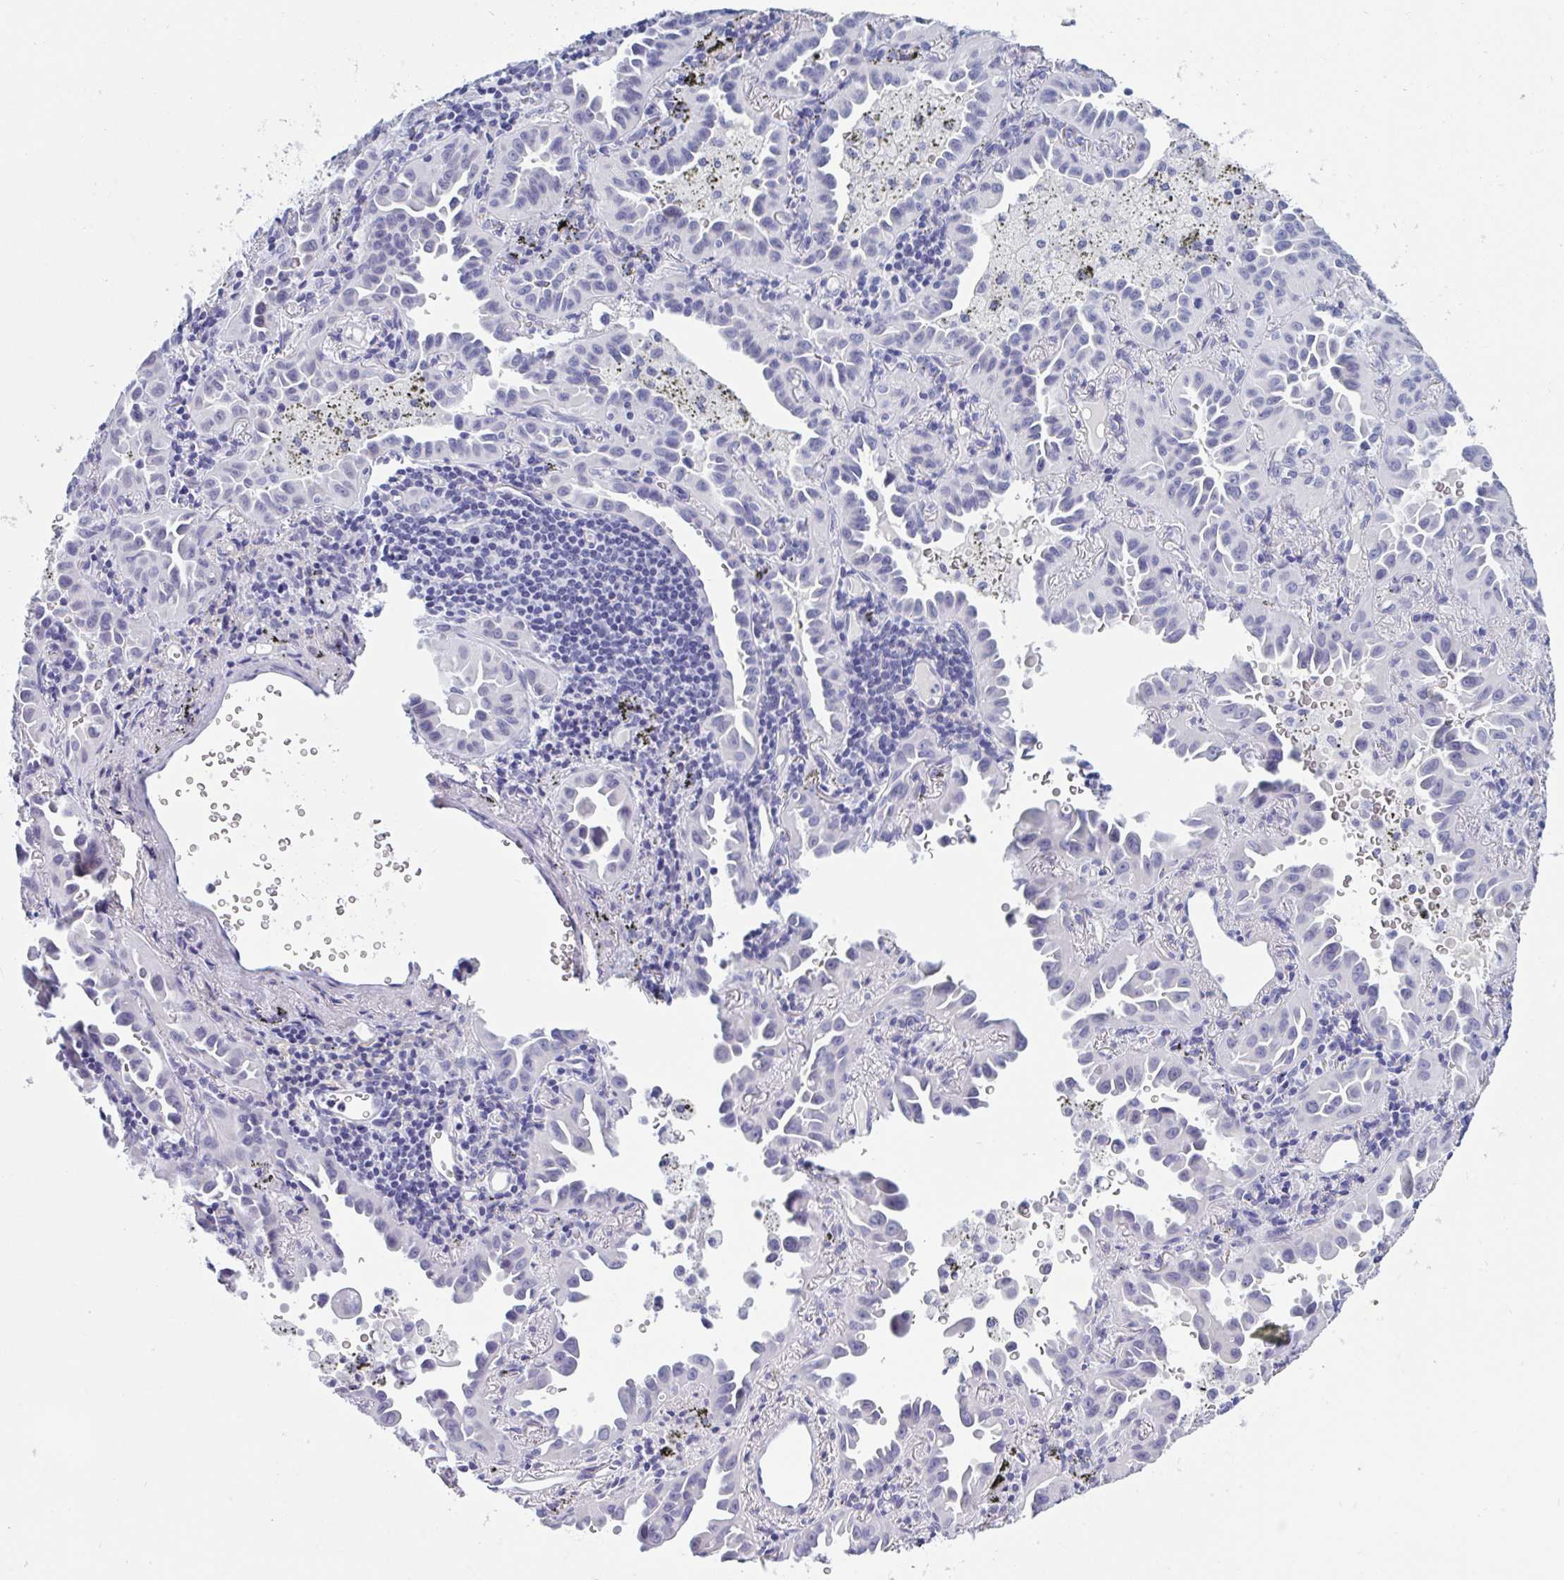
{"staining": {"intensity": "negative", "quantity": "none", "location": "none"}, "tissue": "lung cancer", "cell_type": "Tumor cells", "image_type": "cancer", "snomed": [{"axis": "morphology", "description": "Adenocarcinoma, NOS"}, {"axis": "topography", "description": "Lung"}], "caption": "Protein analysis of lung adenocarcinoma reveals no significant positivity in tumor cells. (DAB immunohistochemistry (IHC) with hematoxylin counter stain).", "gene": "PRDM9", "patient": {"sex": "male", "age": 68}}